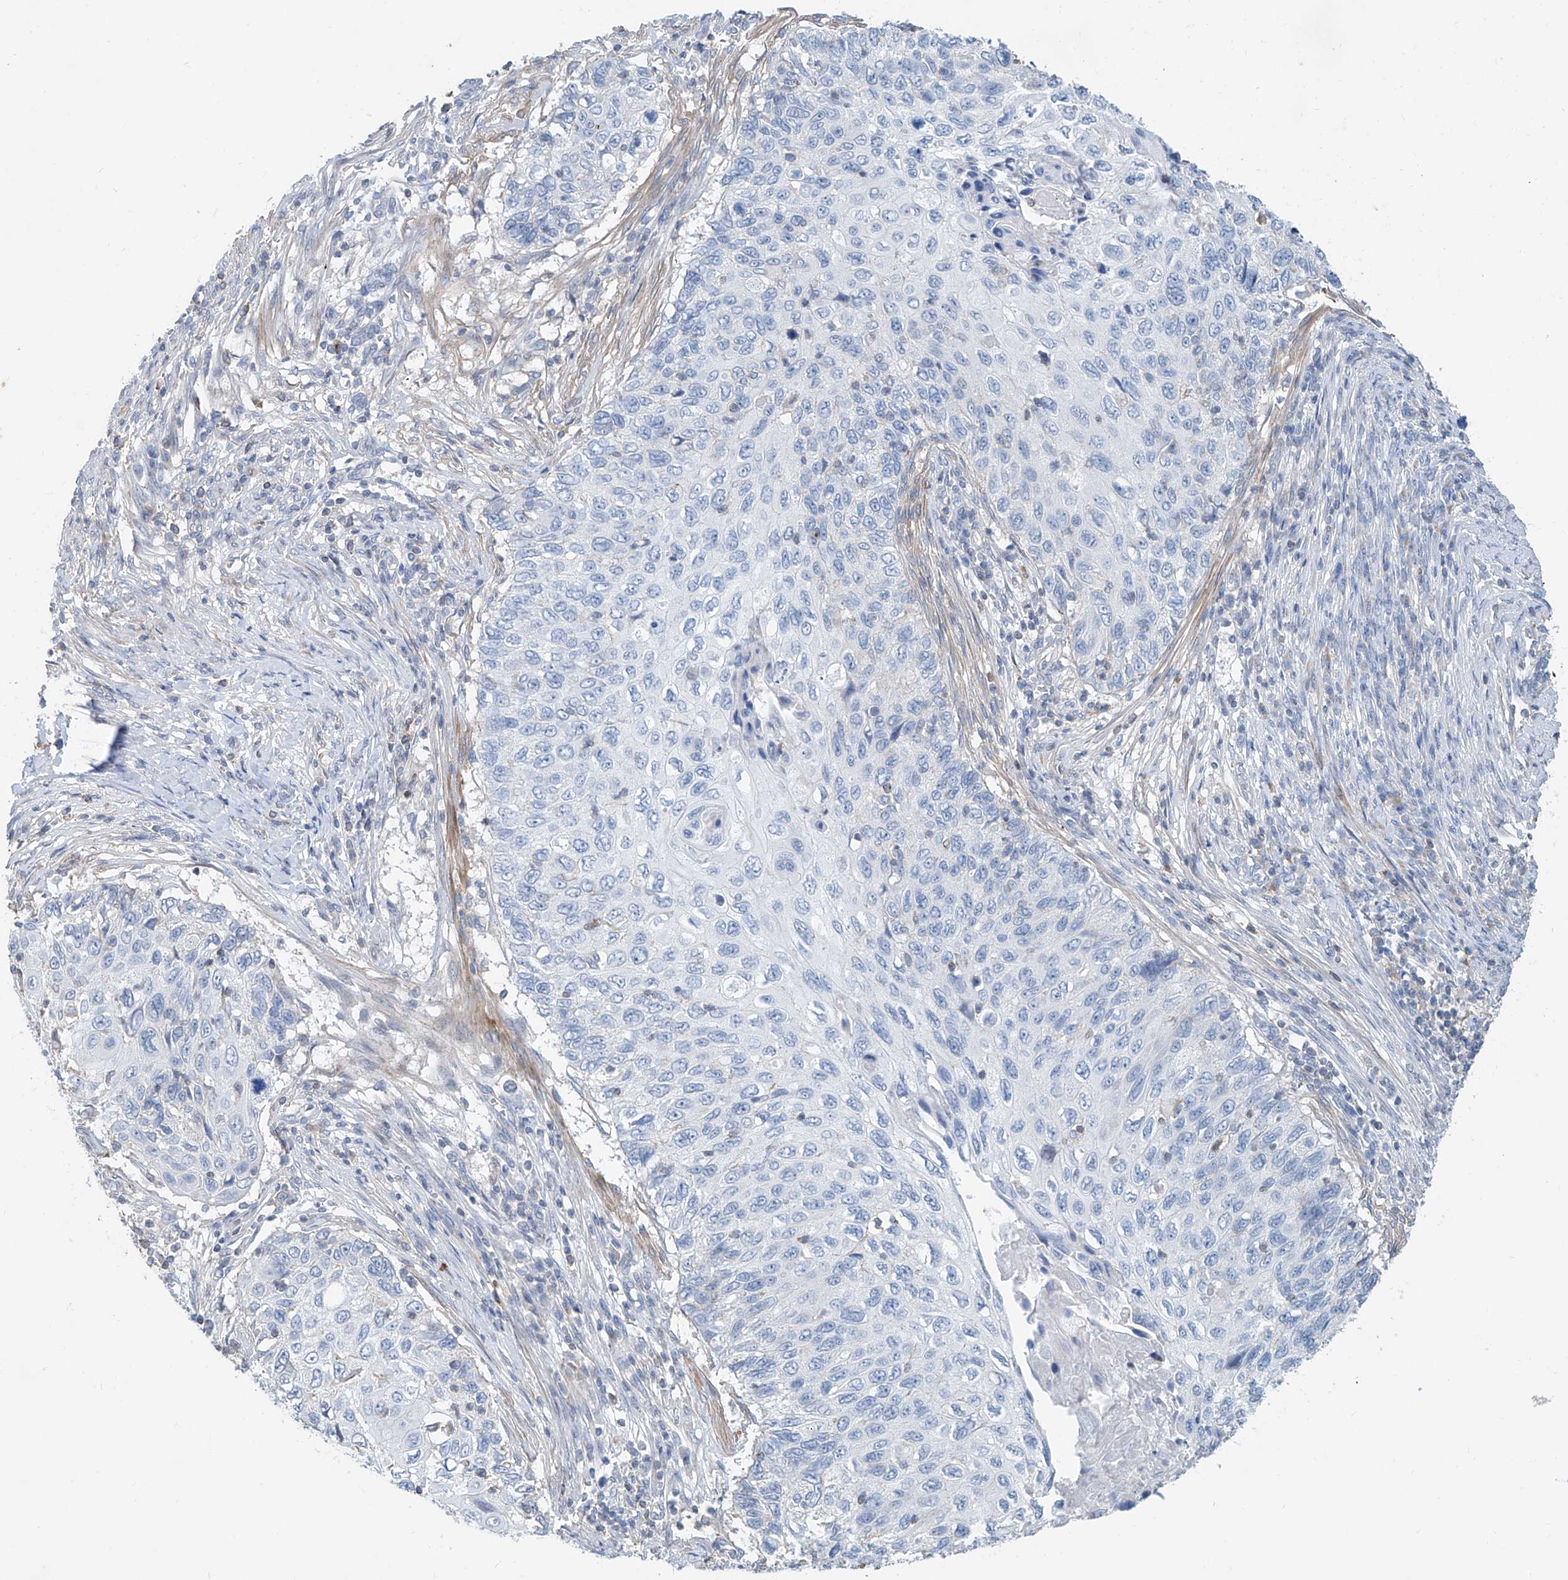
{"staining": {"intensity": "negative", "quantity": "none", "location": "none"}, "tissue": "cervical cancer", "cell_type": "Tumor cells", "image_type": "cancer", "snomed": [{"axis": "morphology", "description": "Squamous cell carcinoma, NOS"}, {"axis": "topography", "description": "Cervix"}], "caption": "IHC histopathology image of neoplastic tissue: squamous cell carcinoma (cervical) stained with DAB reveals no significant protein staining in tumor cells.", "gene": "ANKRD34A", "patient": {"sex": "female", "age": 70}}